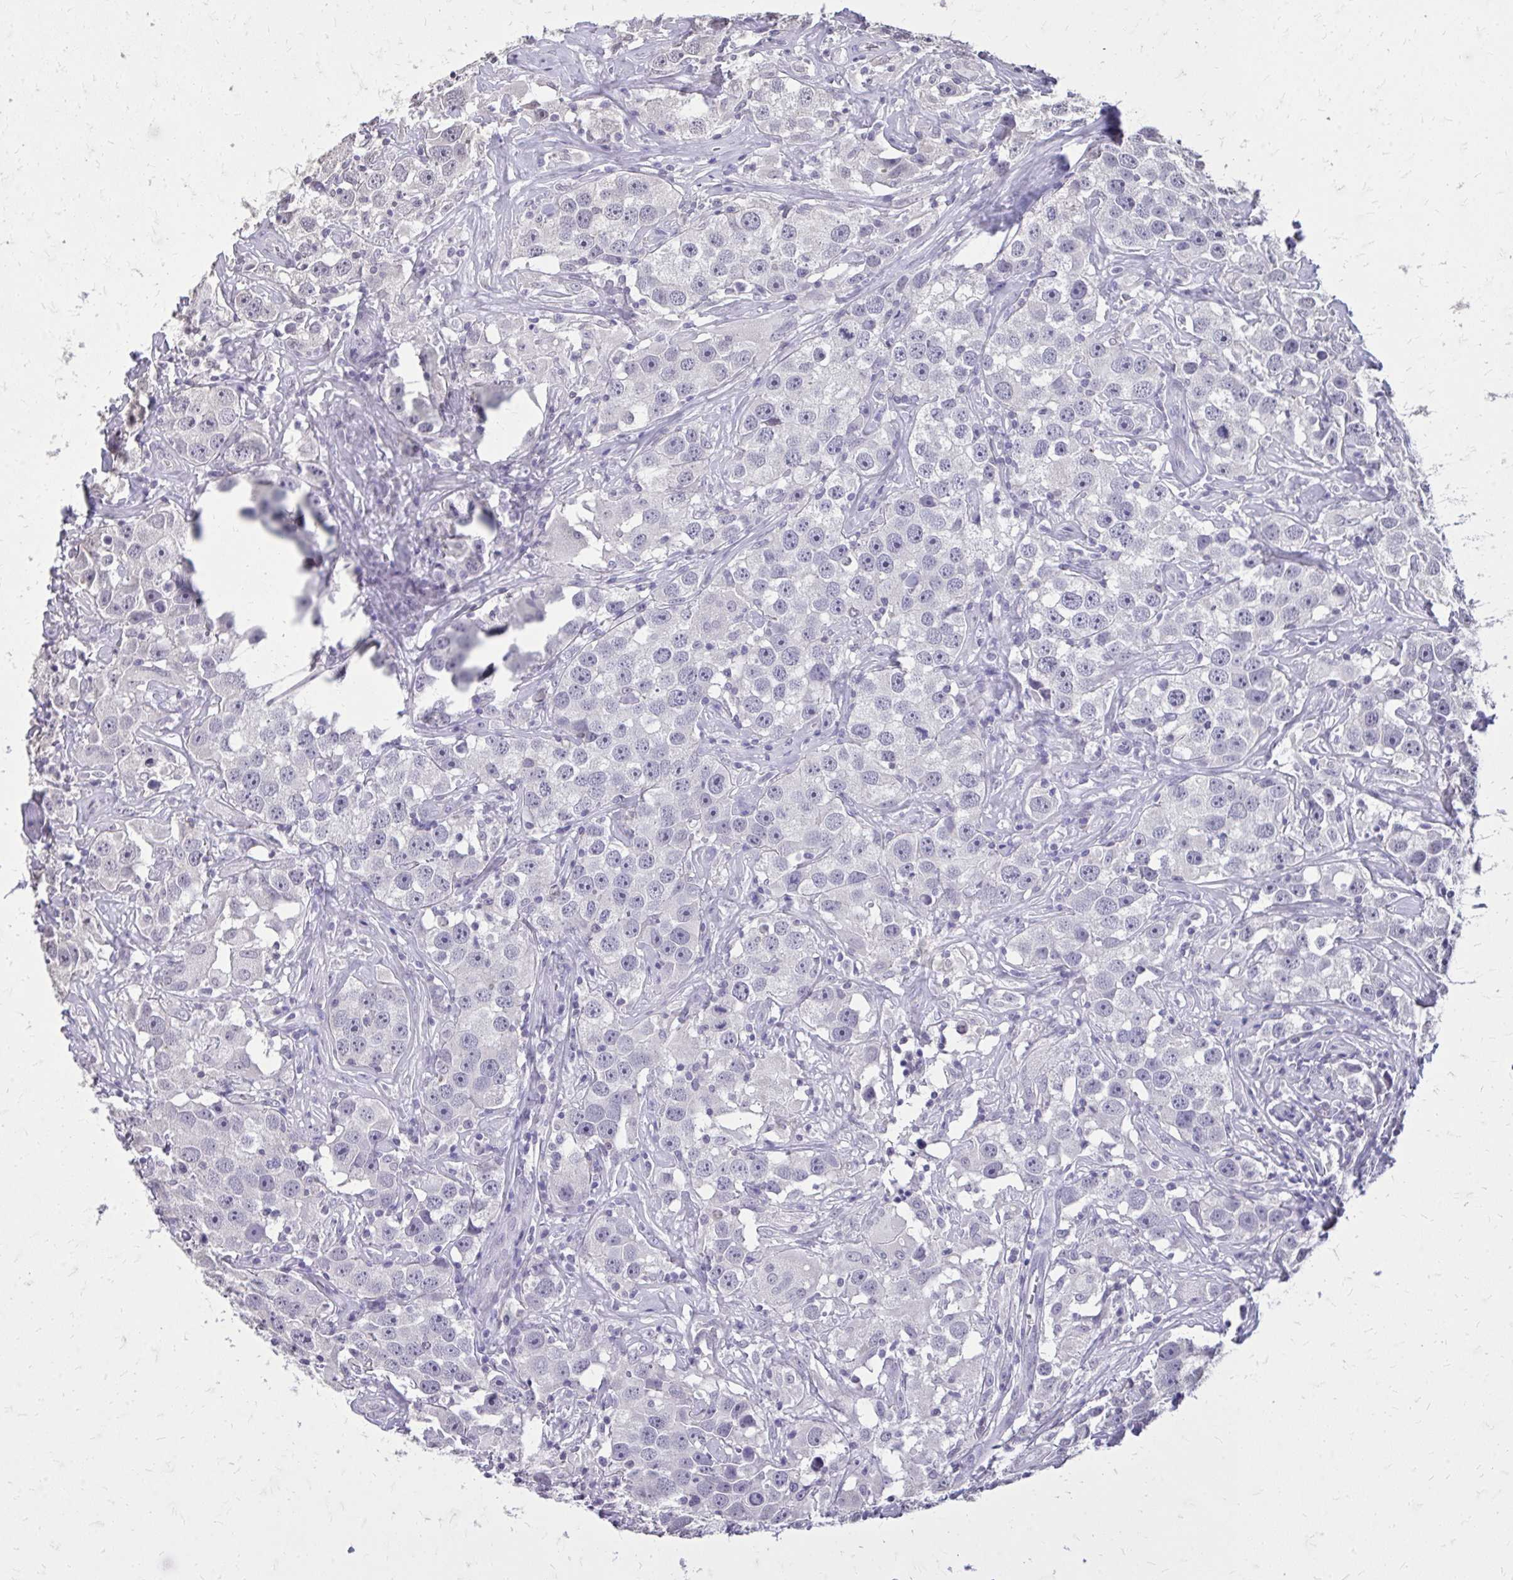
{"staining": {"intensity": "negative", "quantity": "none", "location": "none"}, "tissue": "testis cancer", "cell_type": "Tumor cells", "image_type": "cancer", "snomed": [{"axis": "morphology", "description": "Seminoma, NOS"}, {"axis": "topography", "description": "Testis"}], "caption": "There is no significant expression in tumor cells of testis cancer.", "gene": "AKAP5", "patient": {"sex": "male", "age": 49}}